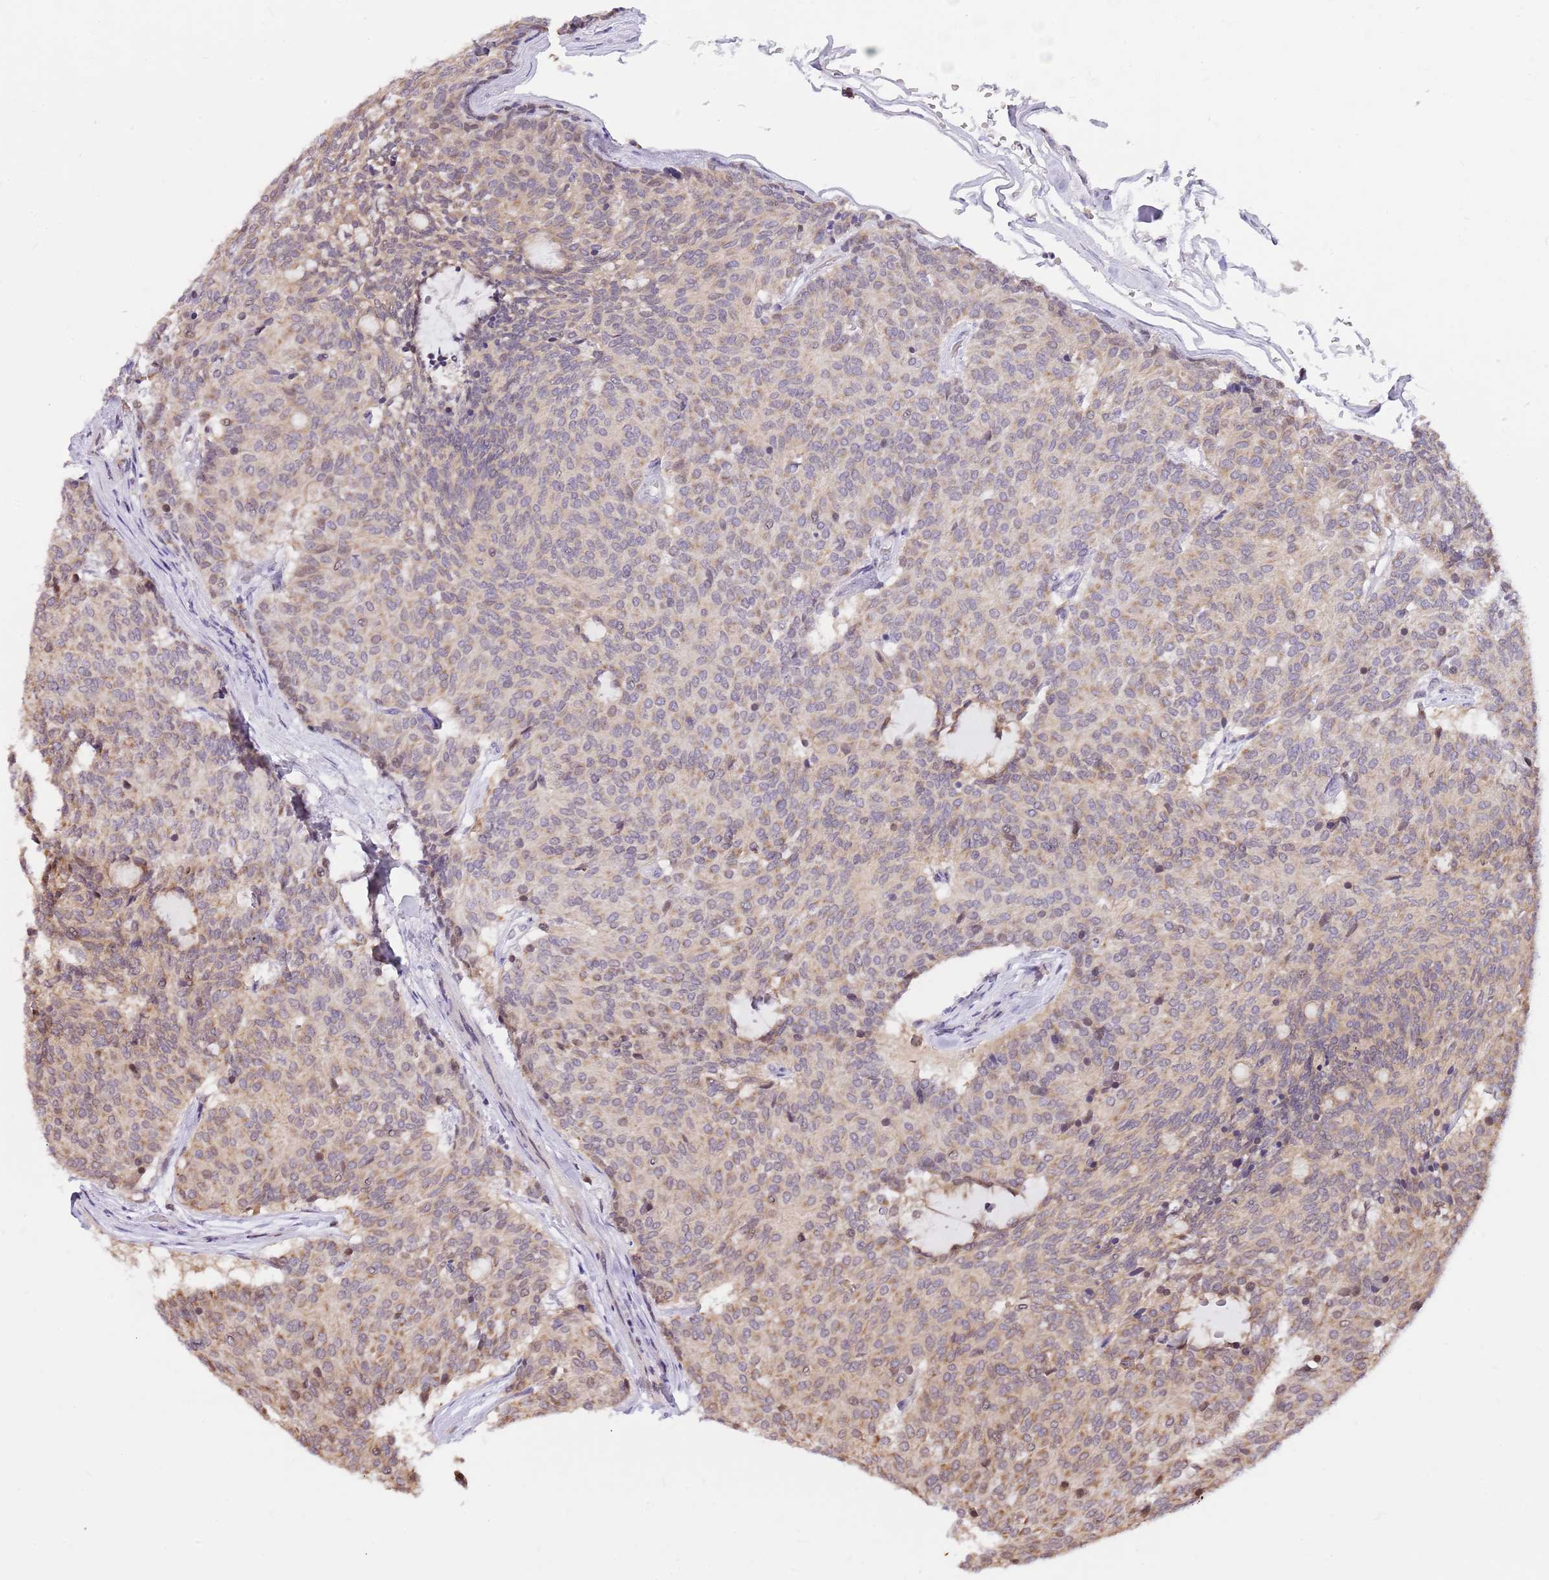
{"staining": {"intensity": "weak", "quantity": "25%-75%", "location": "cytoplasmic/membranous,nuclear"}, "tissue": "carcinoid", "cell_type": "Tumor cells", "image_type": "cancer", "snomed": [{"axis": "morphology", "description": "Carcinoid, malignant, NOS"}, {"axis": "topography", "description": "Pancreas"}], "caption": "This is an image of IHC staining of carcinoid (malignant), which shows weak expression in the cytoplasmic/membranous and nuclear of tumor cells.", "gene": "RFK", "patient": {"sex": "female", "age": 54}}